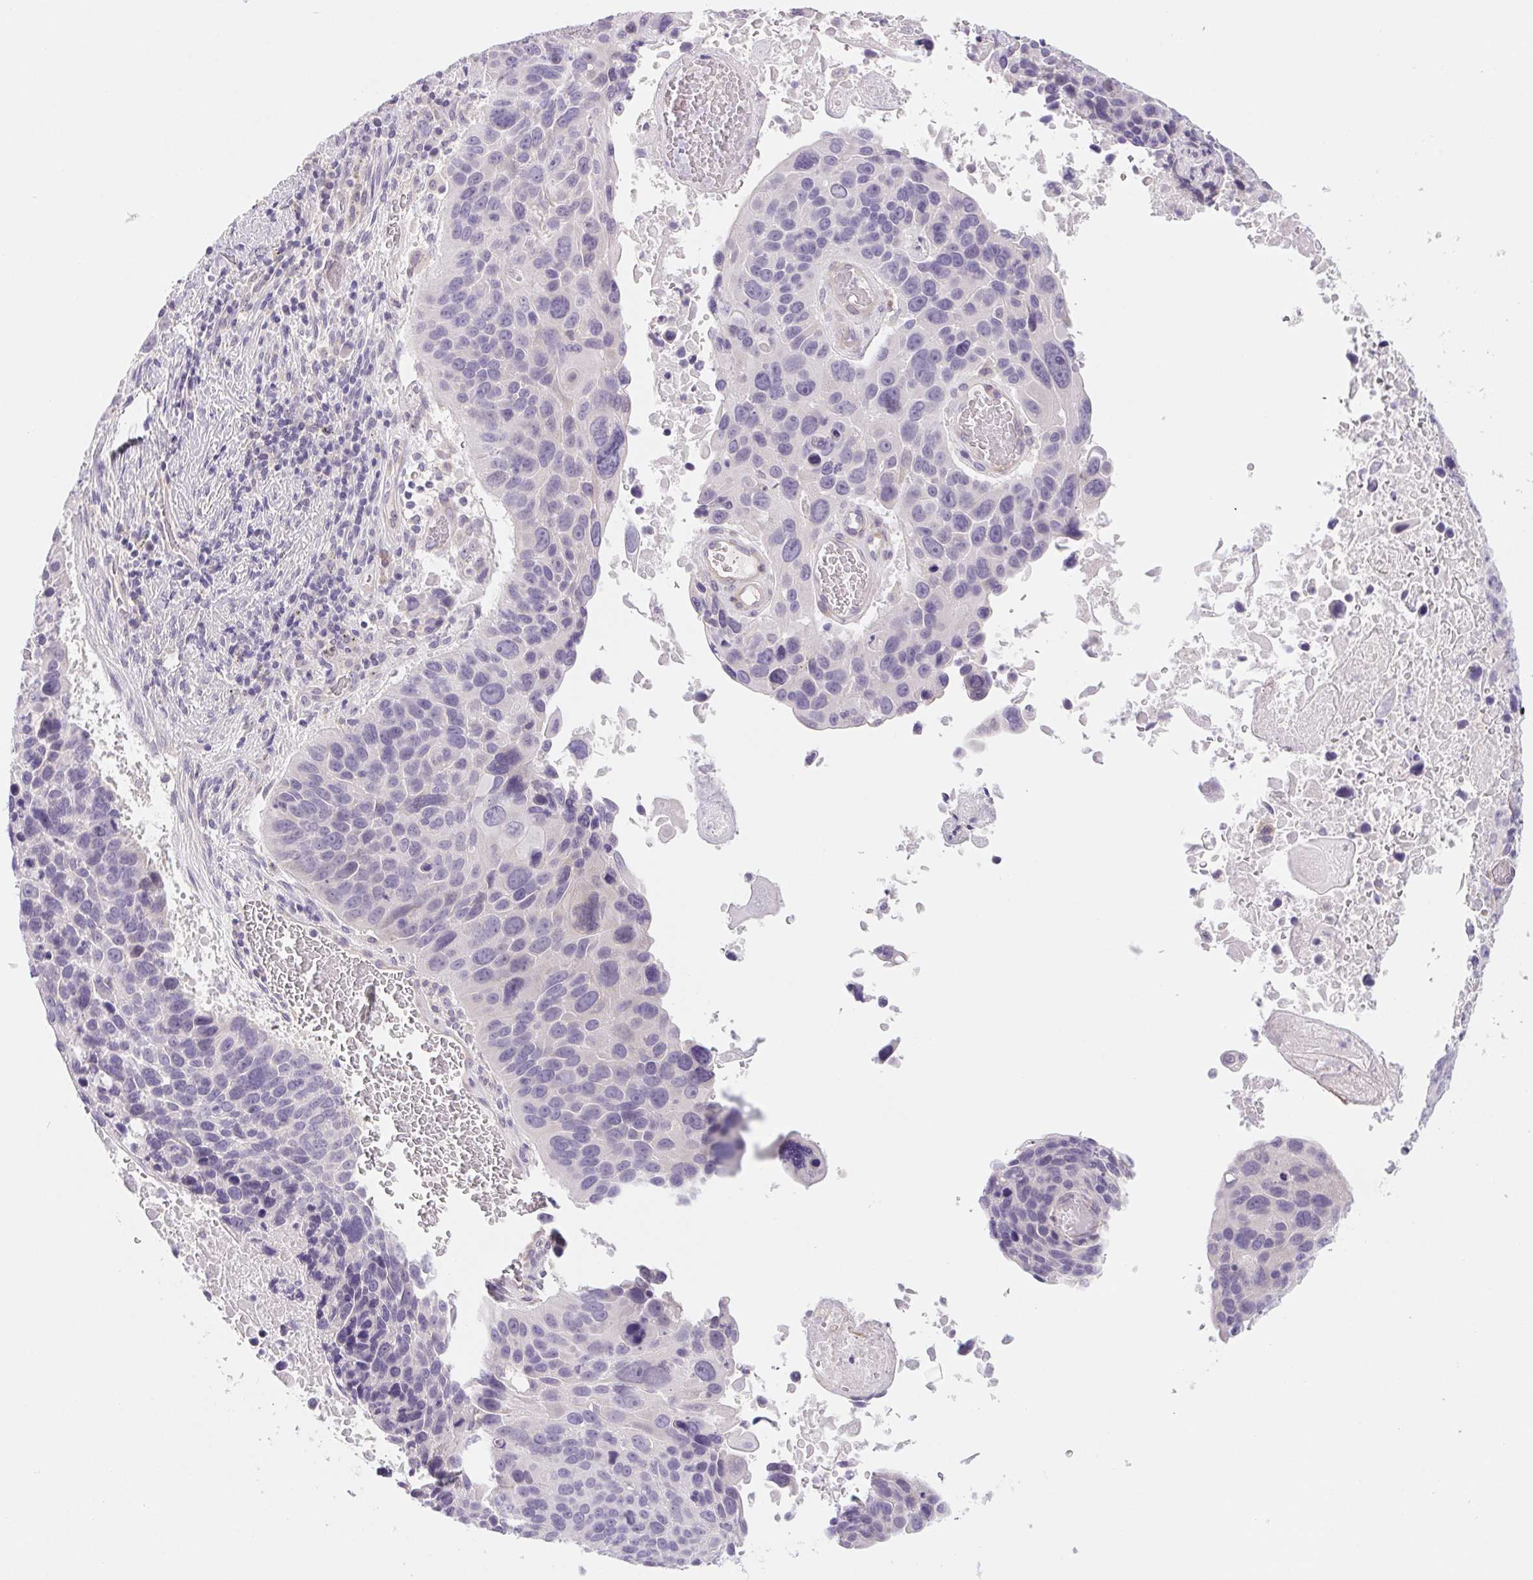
{"staining": {"intensity": "negative", "quantity": "none", "location": "none"}, "tissue": "lung cancer", "cell_type": "Tumor cells", "image_type": "cancer", "snomed": [{"axis": "morphology", "description": "Squamous cell carcinoma, NOS"}, {"axis": "topography", "description": "Lung"}], "caption": "An IHC histopathology image of lung cancer (squamous cell carcinoma) is shown. There is no staining in tumor cells of lung cancer (squamous cell carcinoma).", "gene": "CTNND2", "patient": {"sex": "male", "age": 68}}